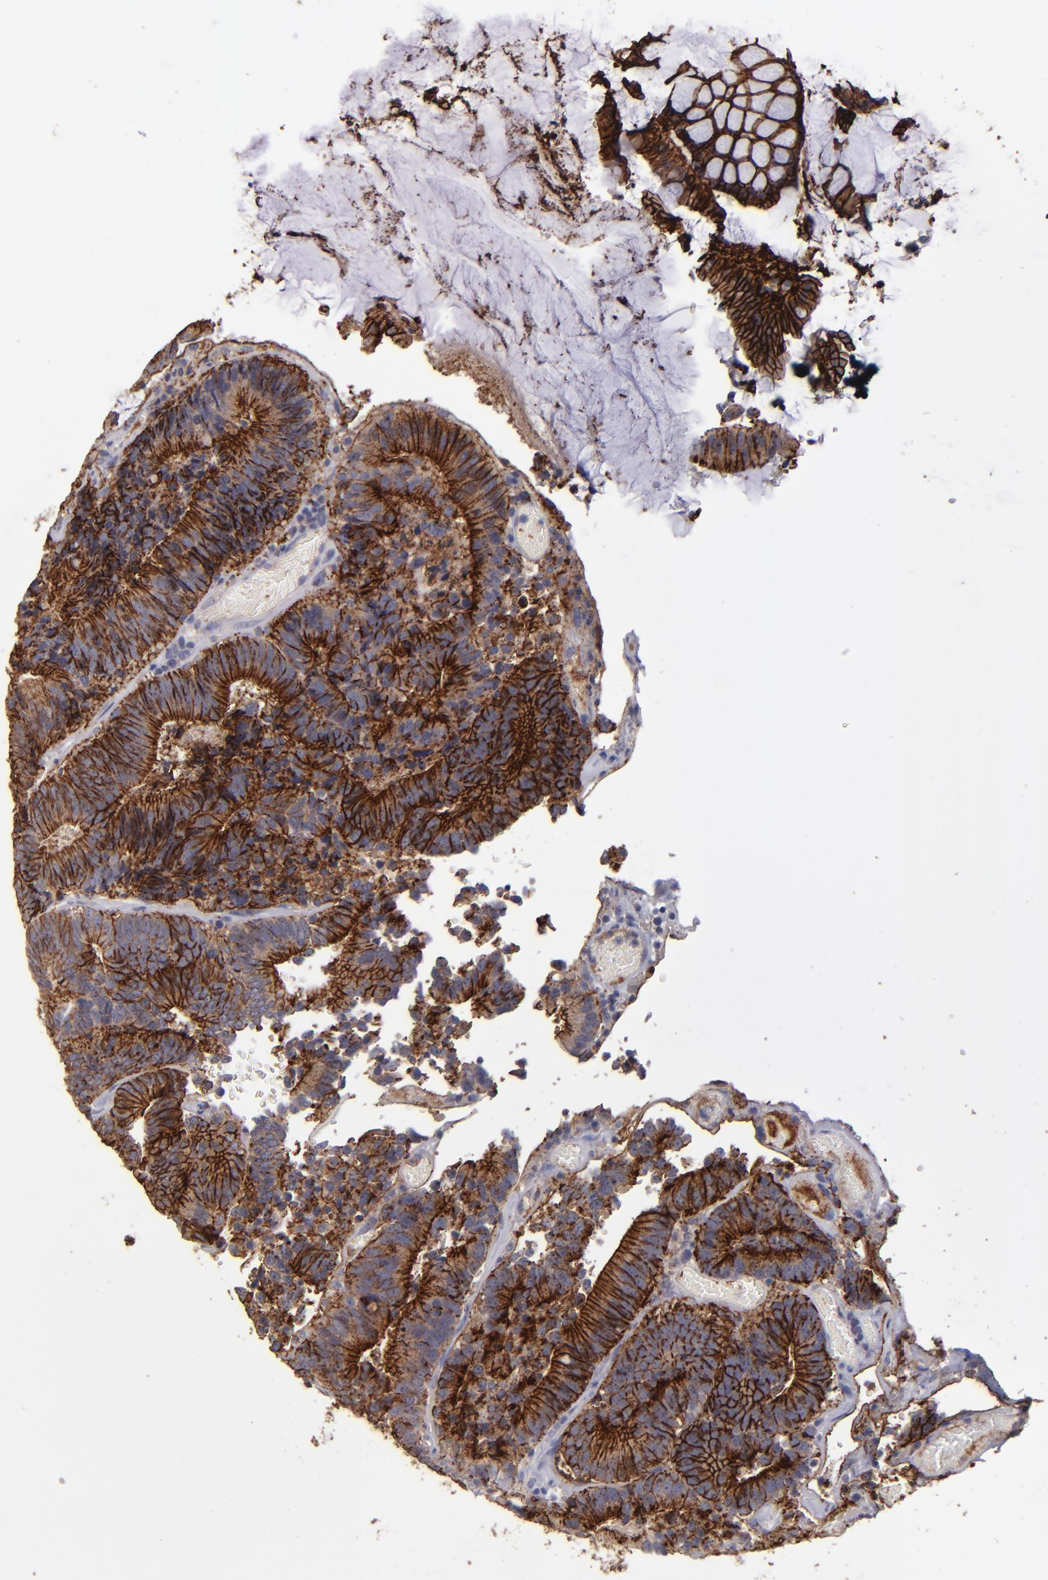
{"staining": {"intensity": "strong", "quantity": ">75%", "location": "cytoplasmic/membranous"}, "tissue": "colorectal cancer", "cell_type": "Tumor cells", "image_type": "cancer", "snomed": [{"axis": "morphology", "description": "Normal tissue, NOS"}, {"axis": "morphology", "description": "Adenocarcinoma, NOS"}, {"axis": "topography", "description": "Colon"}], "caption": "Protein expression analysis of human adenocarcinoma (colorectal) reveals strong cytoplasmic/membranous expression in approximately >75% of tumor cells.", "gene": "CLDN5", "patient": {"sex": "female", "age": 78}}